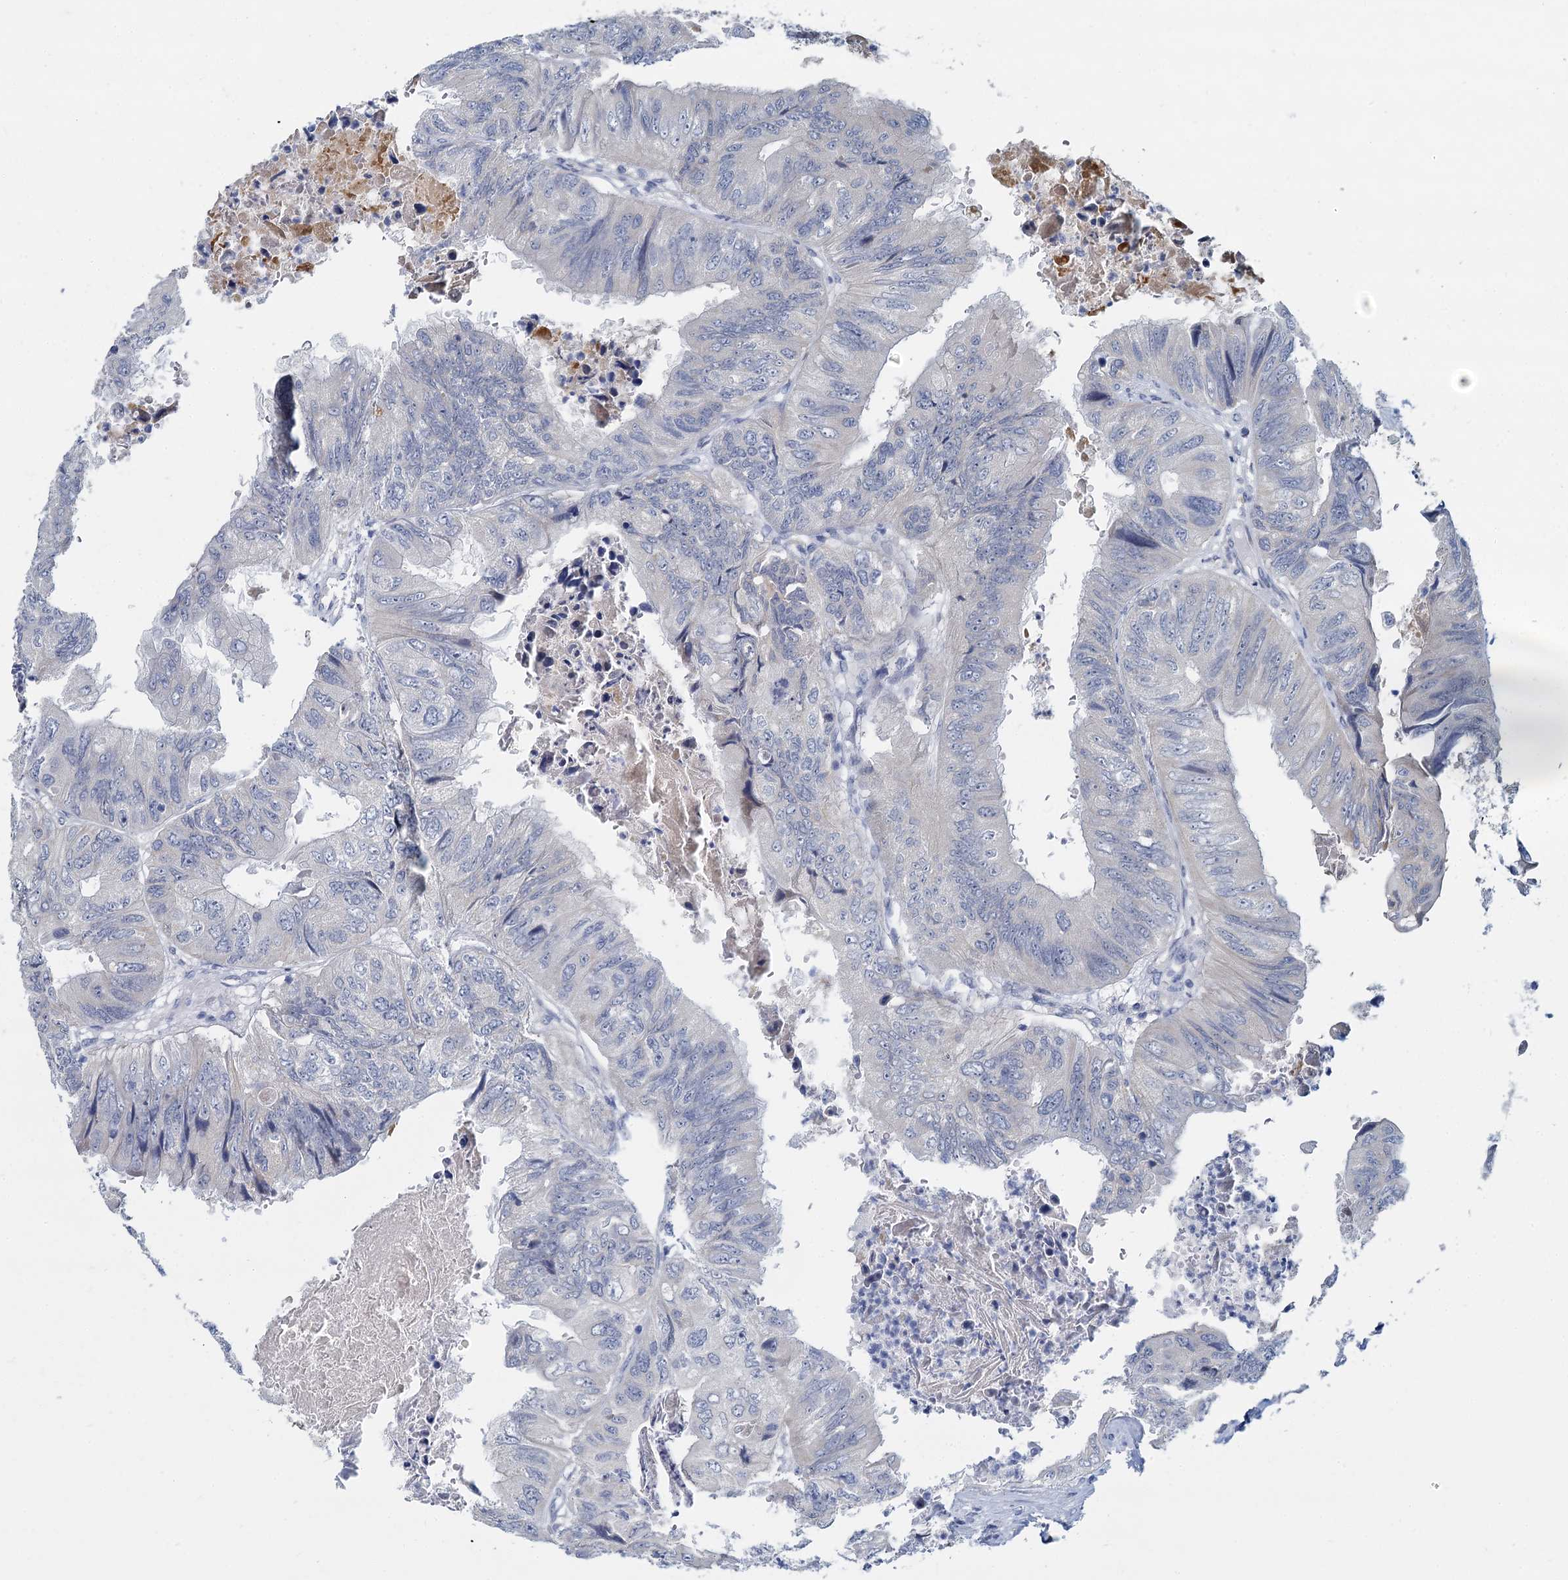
{"staining": {"intensity": "negative", "quantity": "none", "location": "none"}, "tissue": "colorectal cancer", "cell_type": "Tumor cells", "image_type": "cancer", "snomed": [{"axis": "morphology", "description": "Adenocarcinoma, NOS"}, {"axis": "topography", "description": "Rectum"}], "caption": "The micrograph shows no significant staining in tumor cells of adenocarcinoma (colorectal).", "gene": "ACRBP", "patient": {"sex": "male", "age": 63}}